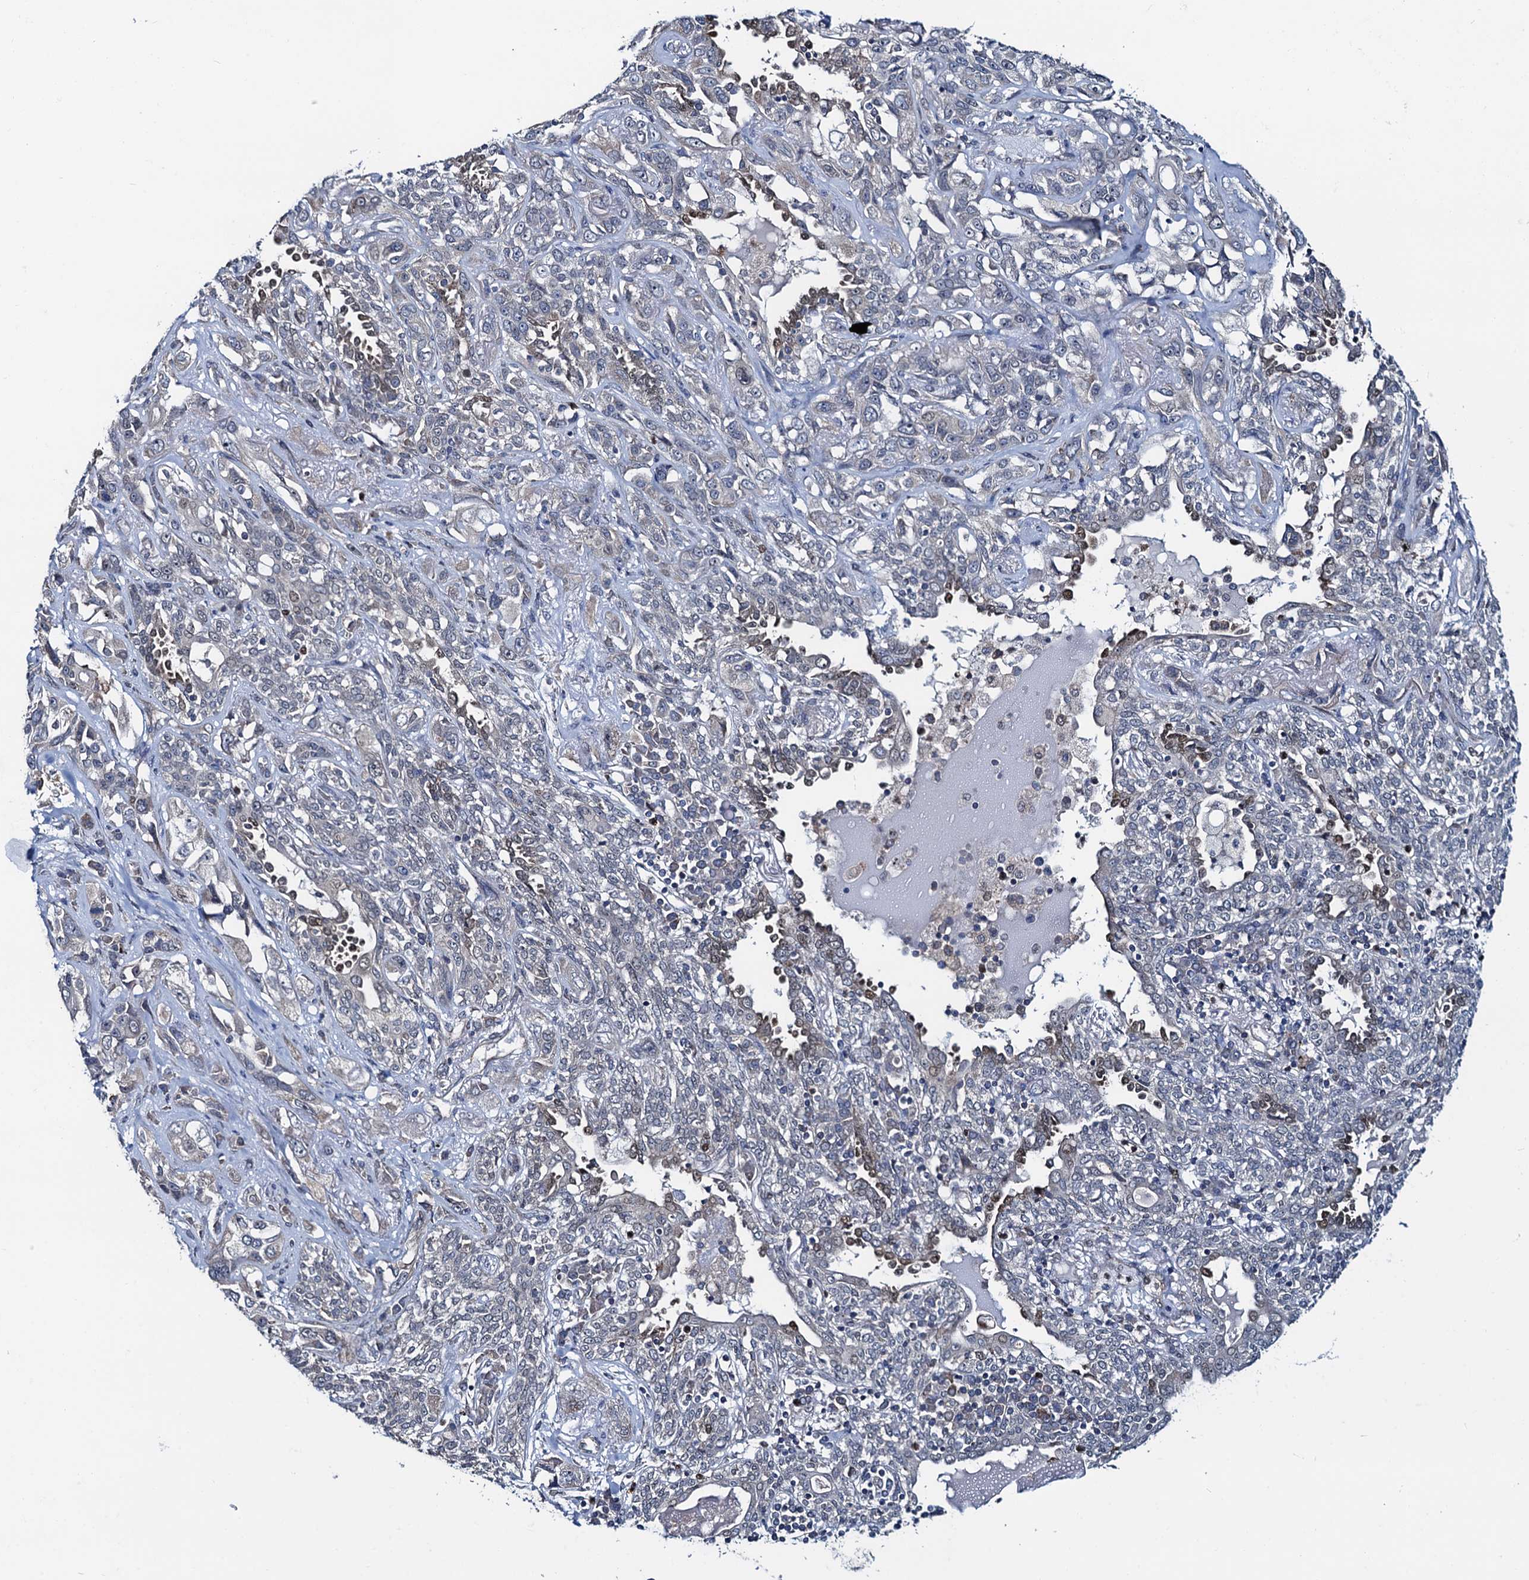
{"staining": {"intensity": "moderate", "quantity": "<25%", "location": "nuclear"}, "tissue": "lung cancer", "cell_type": "Tumor cells", "image_type": "cancer", "snomed": [{"axis": "morphology", "description": "Squamous cell carcinoma, NOS"}, {"axis": "topography", "description": "Lung"}], "caption": "Tumor cells display low levels of moderate nuclear staining in approximately <25% of cells in human lung cancer (squamous cell carcinoma). The staining was performed using DAB (3,3'-diaminobenzidine), with brown indicating positive protein expression. Nuclei are stained blue with hematoxylin.", "gene": "RNF125", "patient": {"sex": "female", "age": 70}}